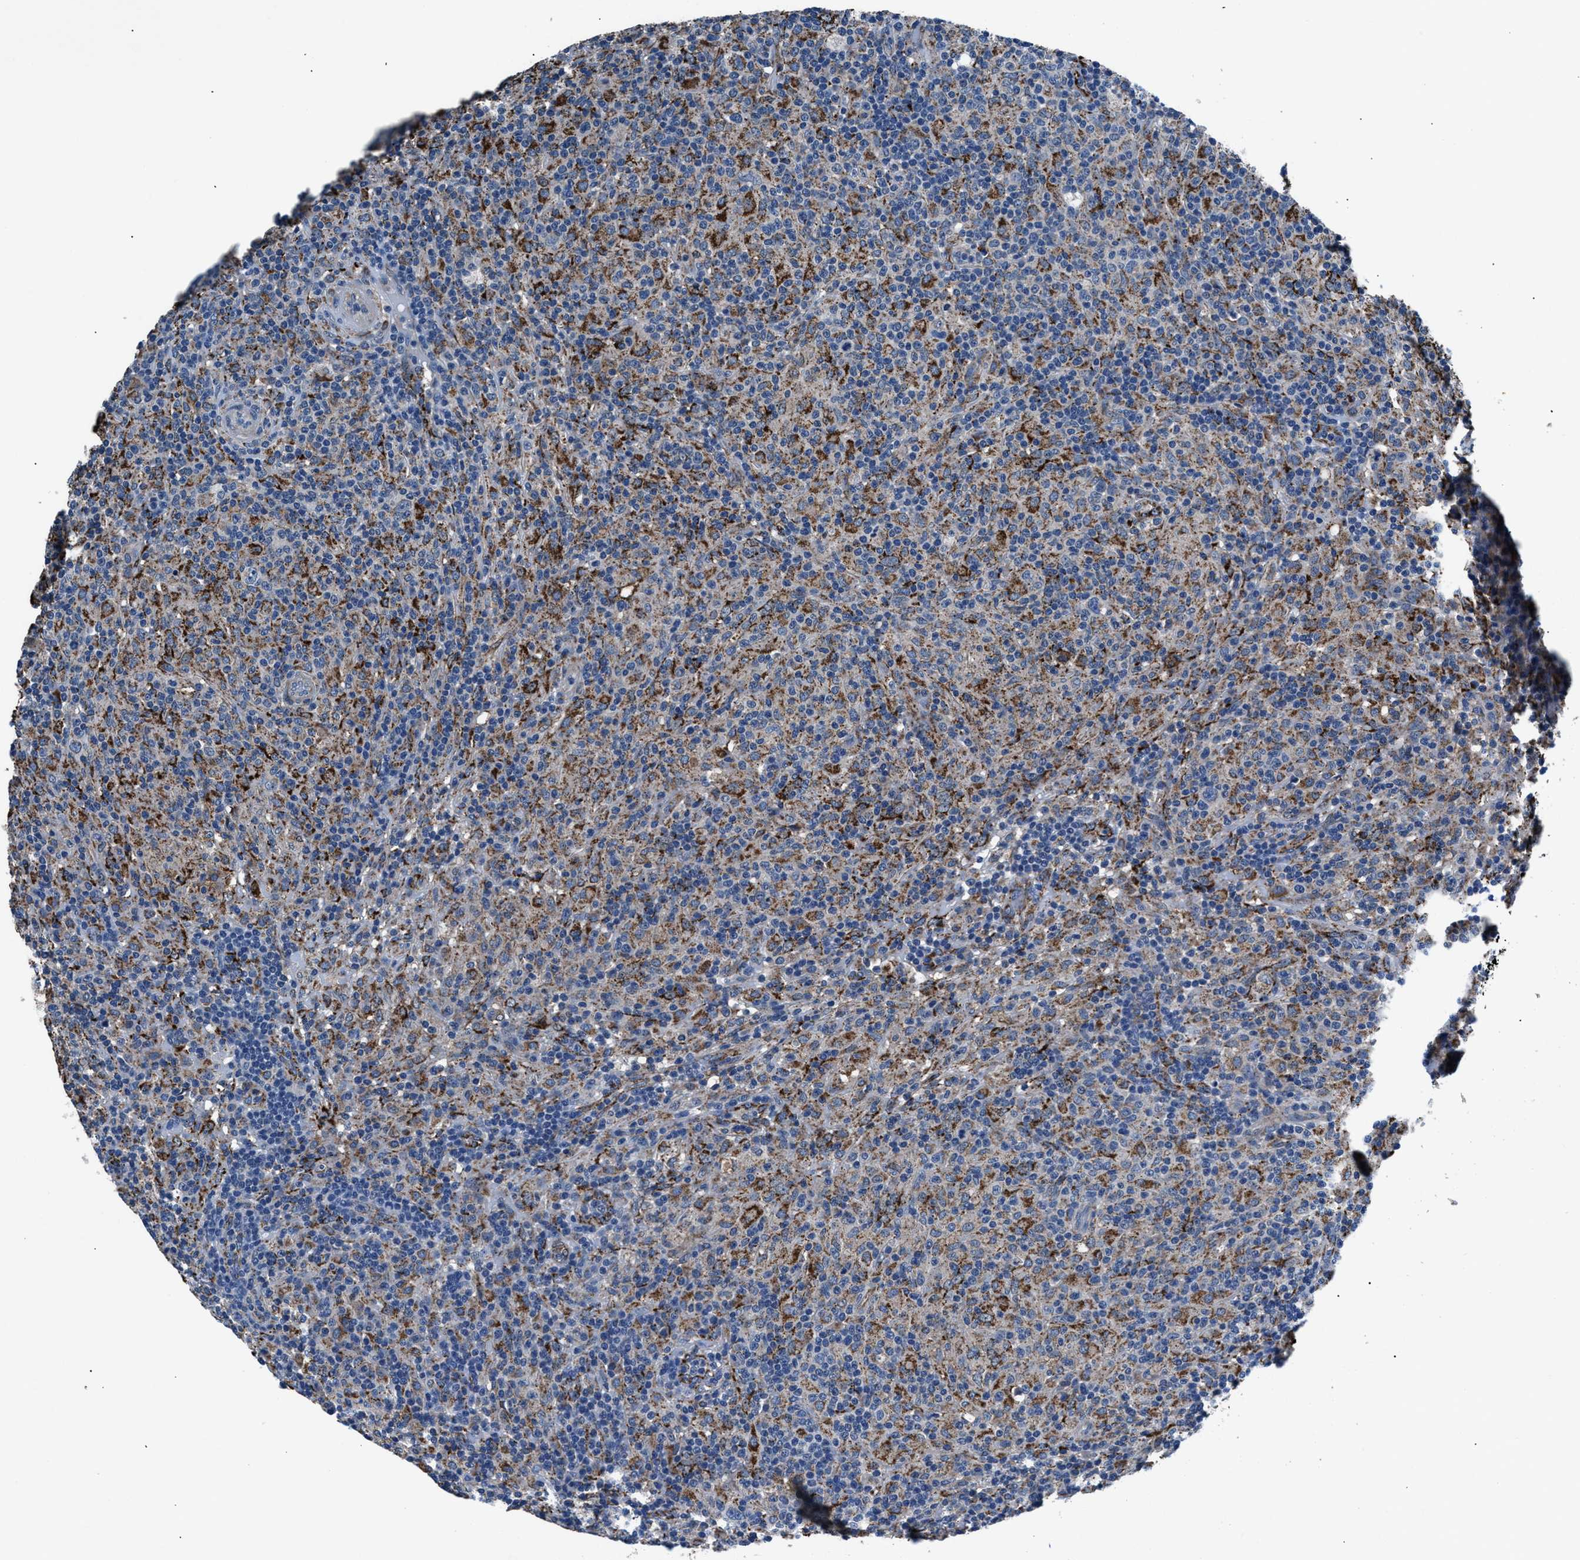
{"staining": {"intensity": "moderate", "quantity": ">75%", "location": "cytoplasmic/membranous"}, "tissue": "lymphoma", "cell_type": "Tumor cells", "image_type": "cancer", "snomed": [{"axis": "morphology", "description": "Hodgkin's disease, NOS"}, {"axis": "topography", "description": "Lymph node"}], "caption": "DAB immunohistochemical staining of human lymphoma demonstrates moderate cytoplasmic/membranous protein staining in about >75% of tumor cells. The staining was performed using DAB, with brown indicating positive protein expression. Nuclei are stained blue with hematoxylin.", "gene": "PRTFDC1", "patient": {"sex": "male", "age": 70}}